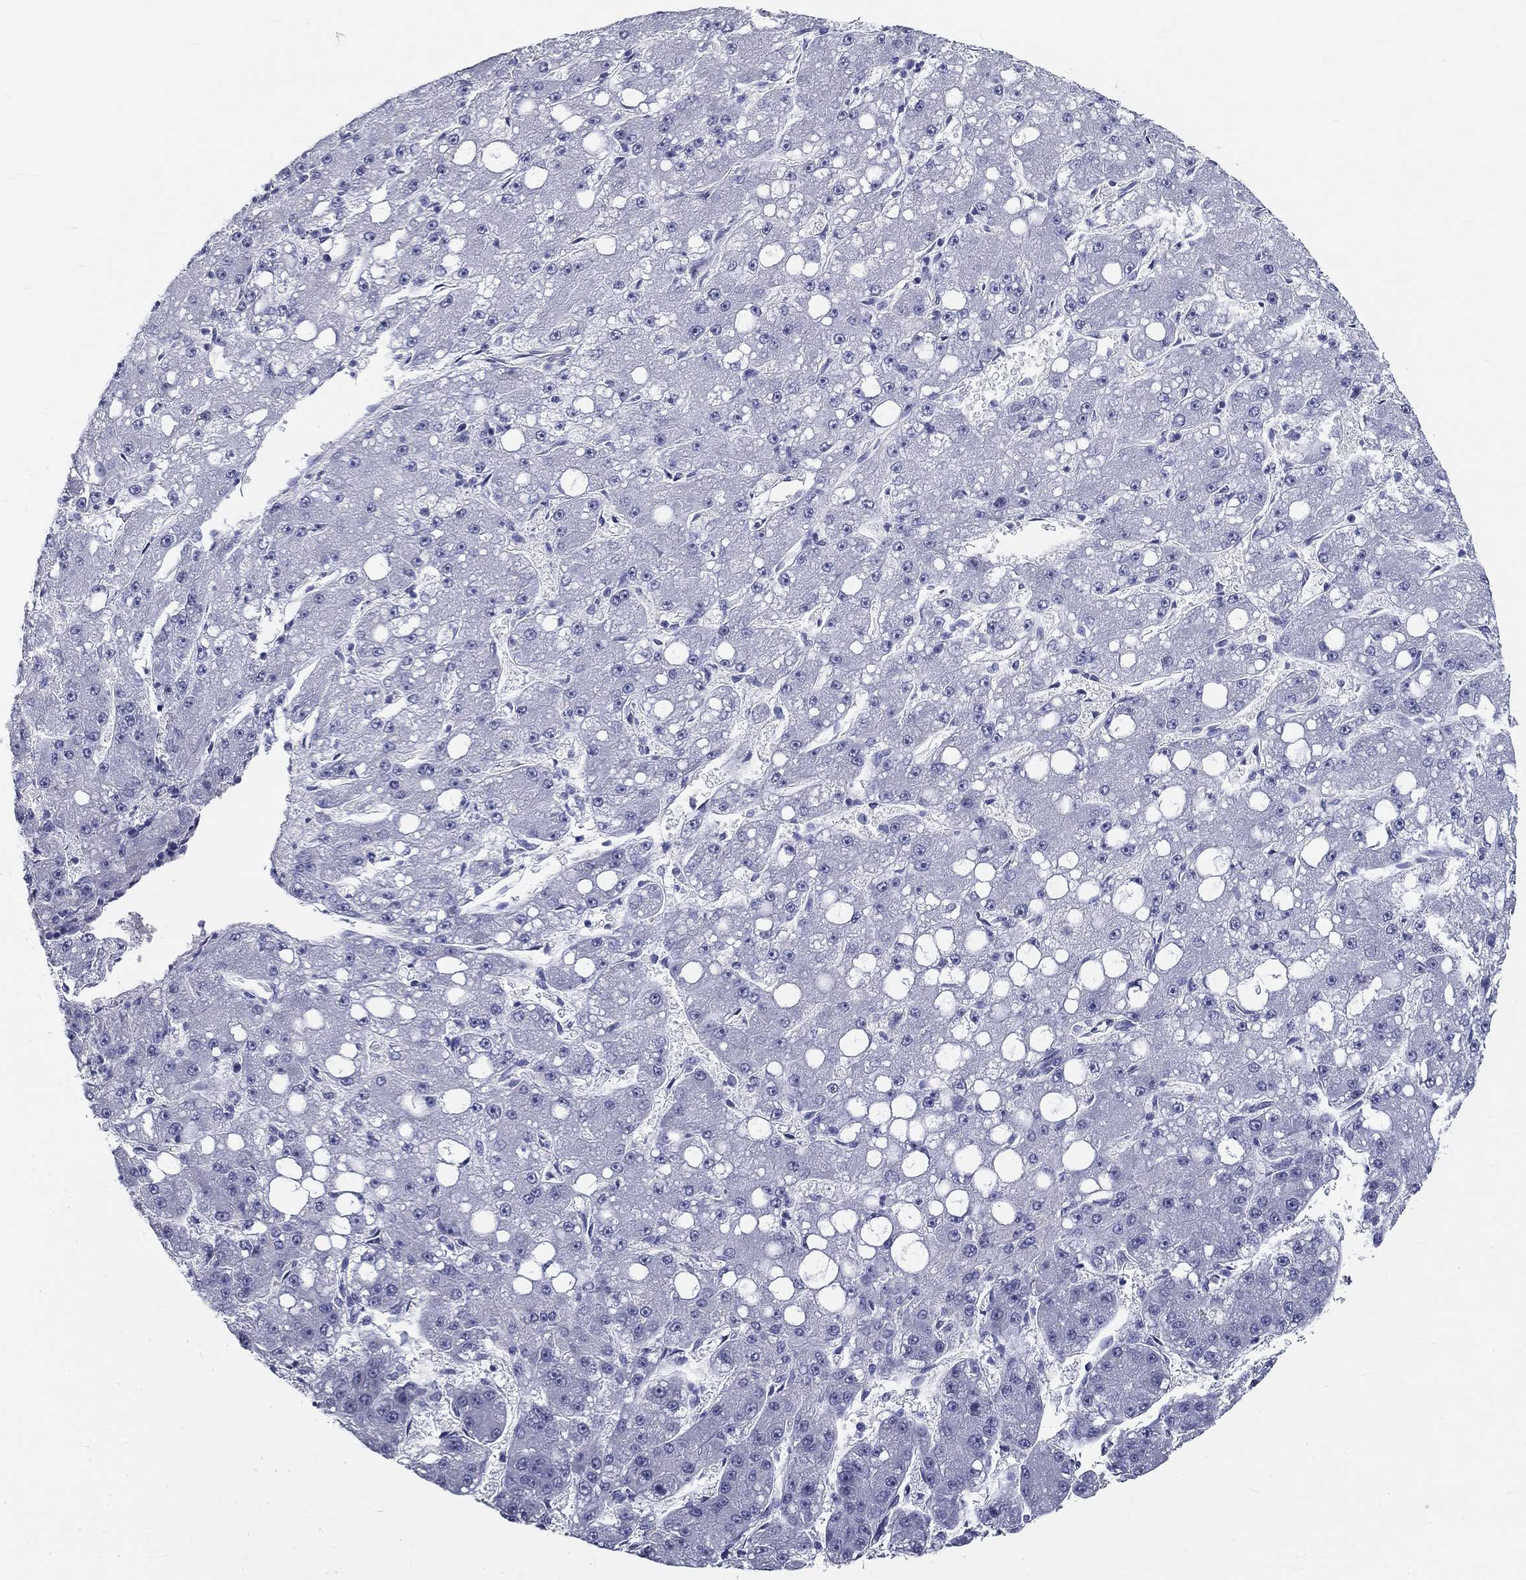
{"staining": {"intensity": "negative", "quantity": "none", "location": "none"}, "tissue": "liver cancer", "cell_type": "Tumor cells", "image_type": "cancer", "snomed": [{"axis": "morphology", "description": "Carcinoma, Hepatocellular, NOS"}, {"axis": "topography", "description": "Liver"}], "caption": "This is an immunohistochemistry photomicrograph of human liver cancer. There is no expression in tumor cells.", "gene": "GALNTL5", "patient": {"sex": "male", "age": 67}}